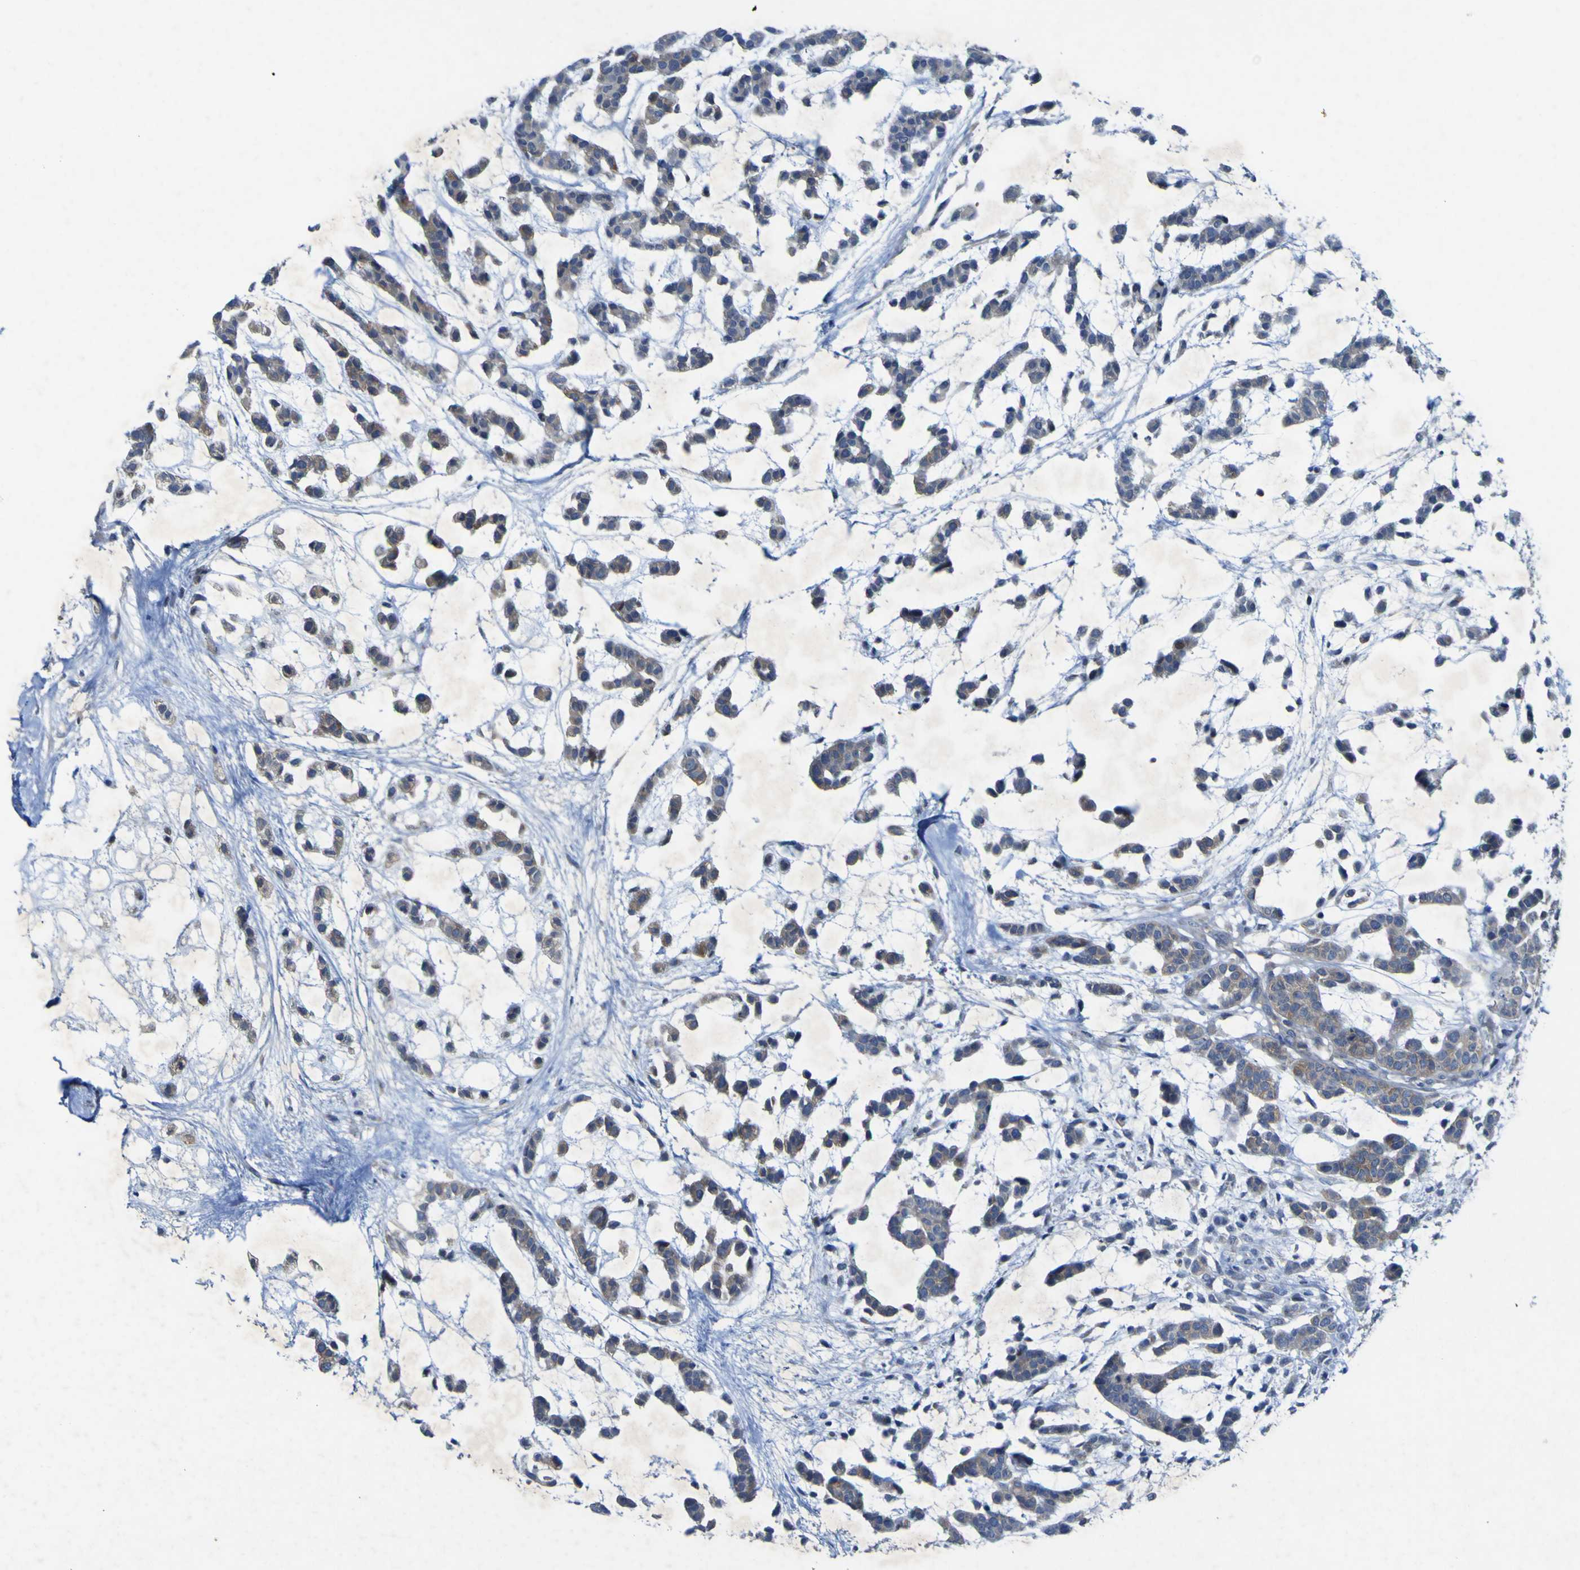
{"staining": {"intensity": "weak", "quantity": "25%-75%", "location": "cytoplasmic/membranous"}, "tissue": "head and neck cancer", "cell_type": "Tumor cells", "image_type": "cancer", "snomed": [{"axis": "morphology", "description": "Adenocarcinoma, NOS"}, {"axis": "morphology", "description": "Adenoma, NOS"}, {"axis": "topography", "description": "Head-Neck"}], "caption": "Adenoma (head and neck) stained with DAB (3,3'-diaminobenzidine) IHC exhibits low levels of weak cytoplasmic/membranous staining in approximately 25%-75% of tumor cells.", "gene": "NAV1", "patient": {"sex": "female", "age": 55}}